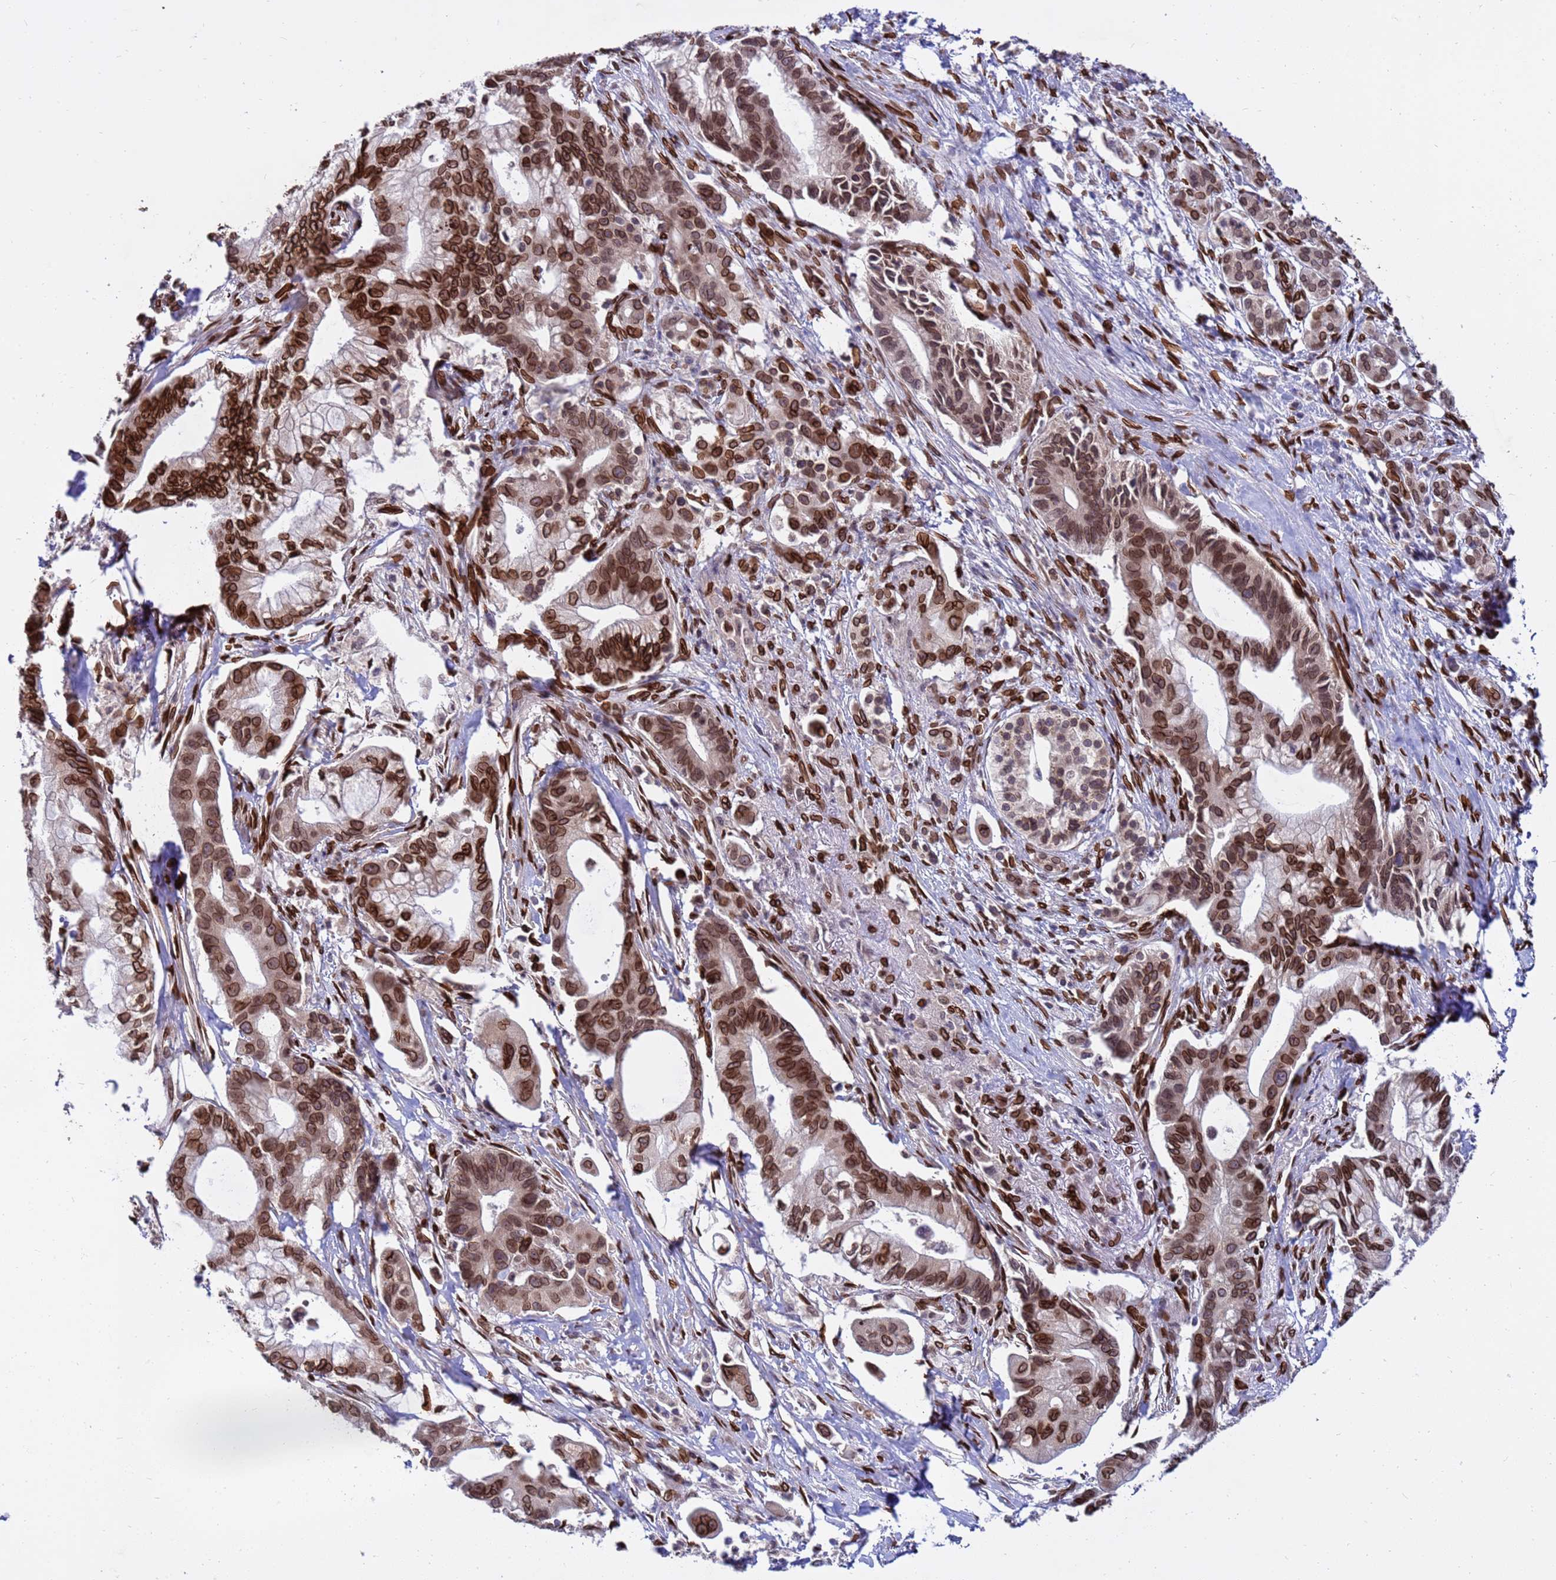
{"staining": {"intensity": "moderate", "quantity": ">75%", "location": "cytoplasmic/membranous,nuclear"}, "tissue": "pancreatic cancer", "cell_type": "Tumor cells", "image_type": "cancer", "snomed": [{"axis": "morphology", "description": "Adenocarcinoma, NOS"}, {"axis": "topography", "description": "Pancreas"}], "caption": "Immunohistochemical staining of pancreatic cancer (adenocarcinoma) demonstrates moderate cytoplasmic/membranous and nuclear protein positivity in approximately >75% of tumor cells. (Brightfield microscopy of DAB IHC at high magnification).", "gene": "GPR135", "patient": {"sex": "male", "age": 68}}